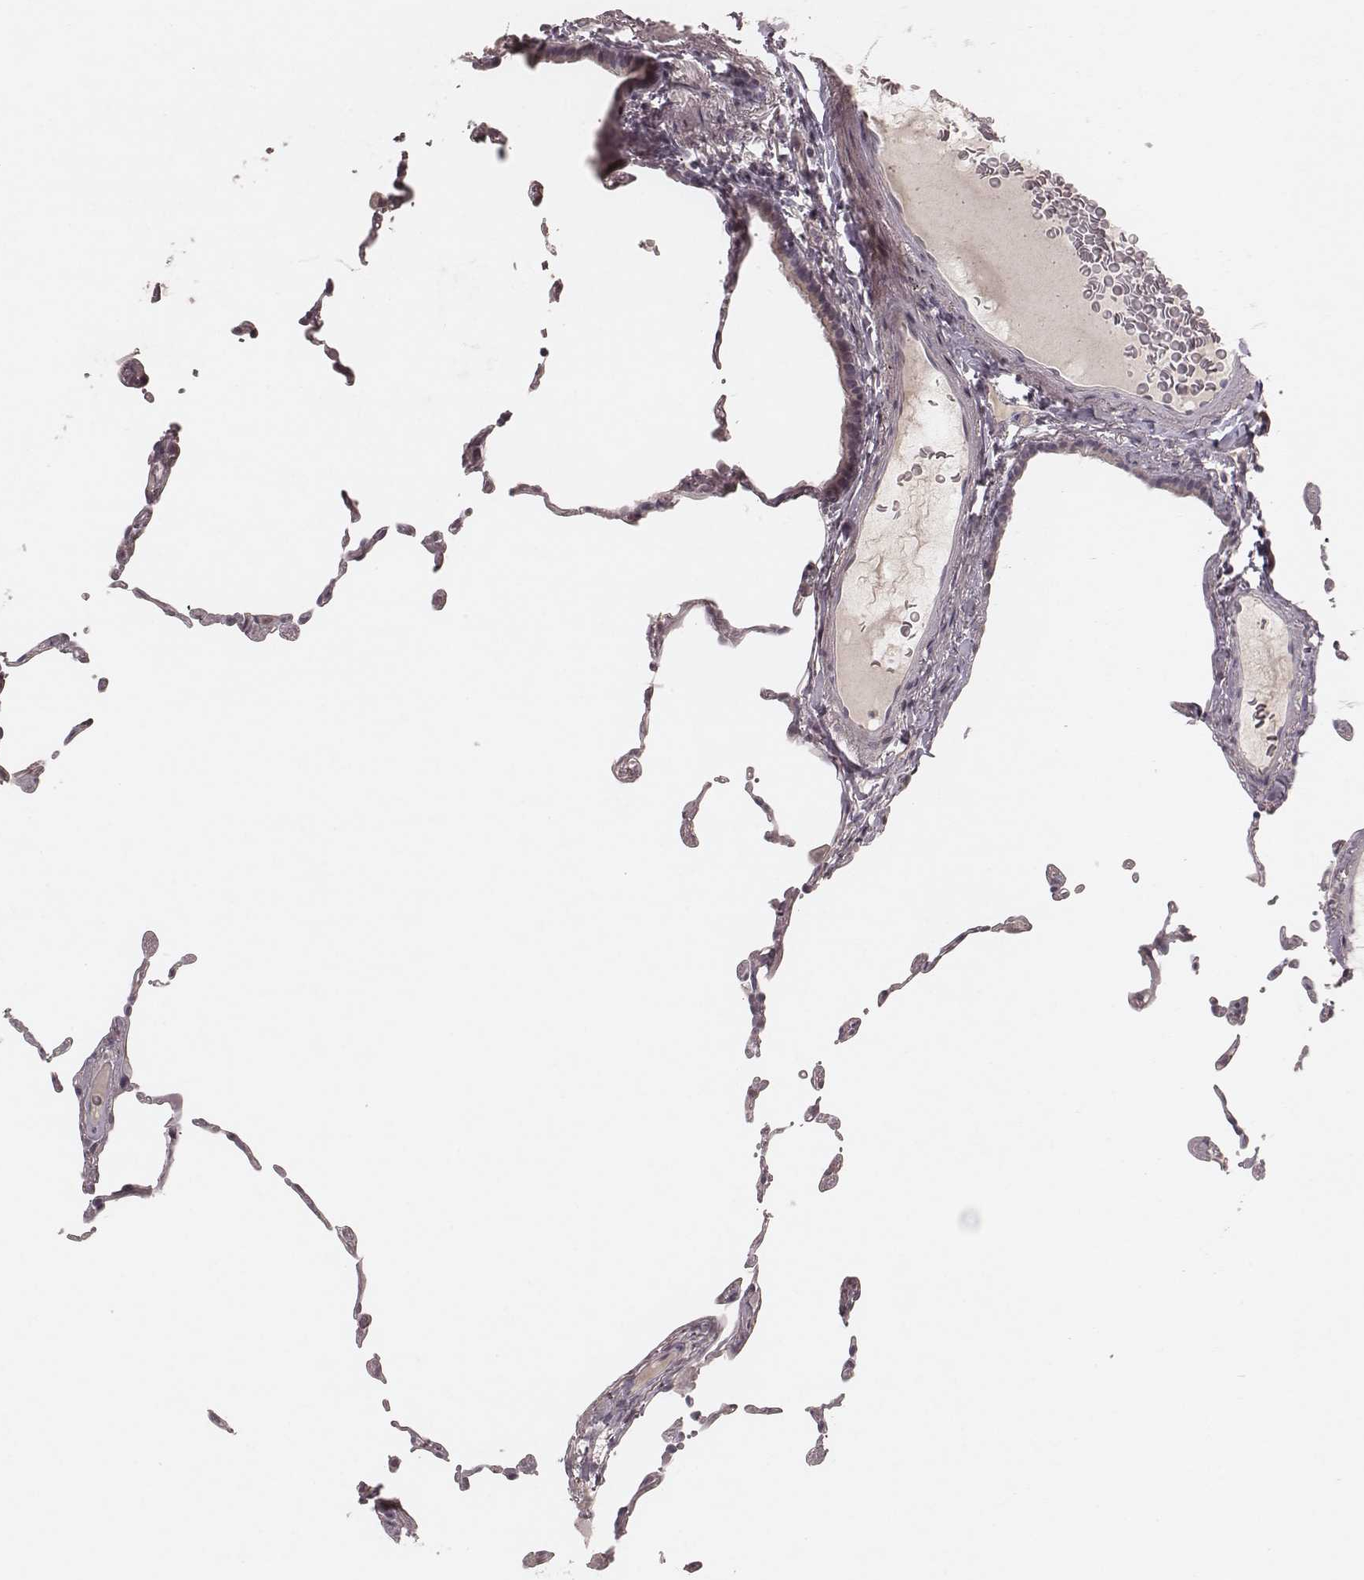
{"staining": {"intensity": "negative", "quantity": "none", "location": "none"}, "tissue": "lung", "cell_type": "Alveolar cells", "image_type": "normal", "snomed": [{"axis": "morphology", "description": "Normal tissue, NOS"}, {"axis": "topography", "description": "Lung"}], "caption": "Immunohistochemistry (IHC) image of benign lung: human lung stained with DAB (3,3'-diaminobenzidine) displays no significant protein staining in alveolar cells.", "gene": "FAM13B", "patient": {"sex": "female", "age": 57}}